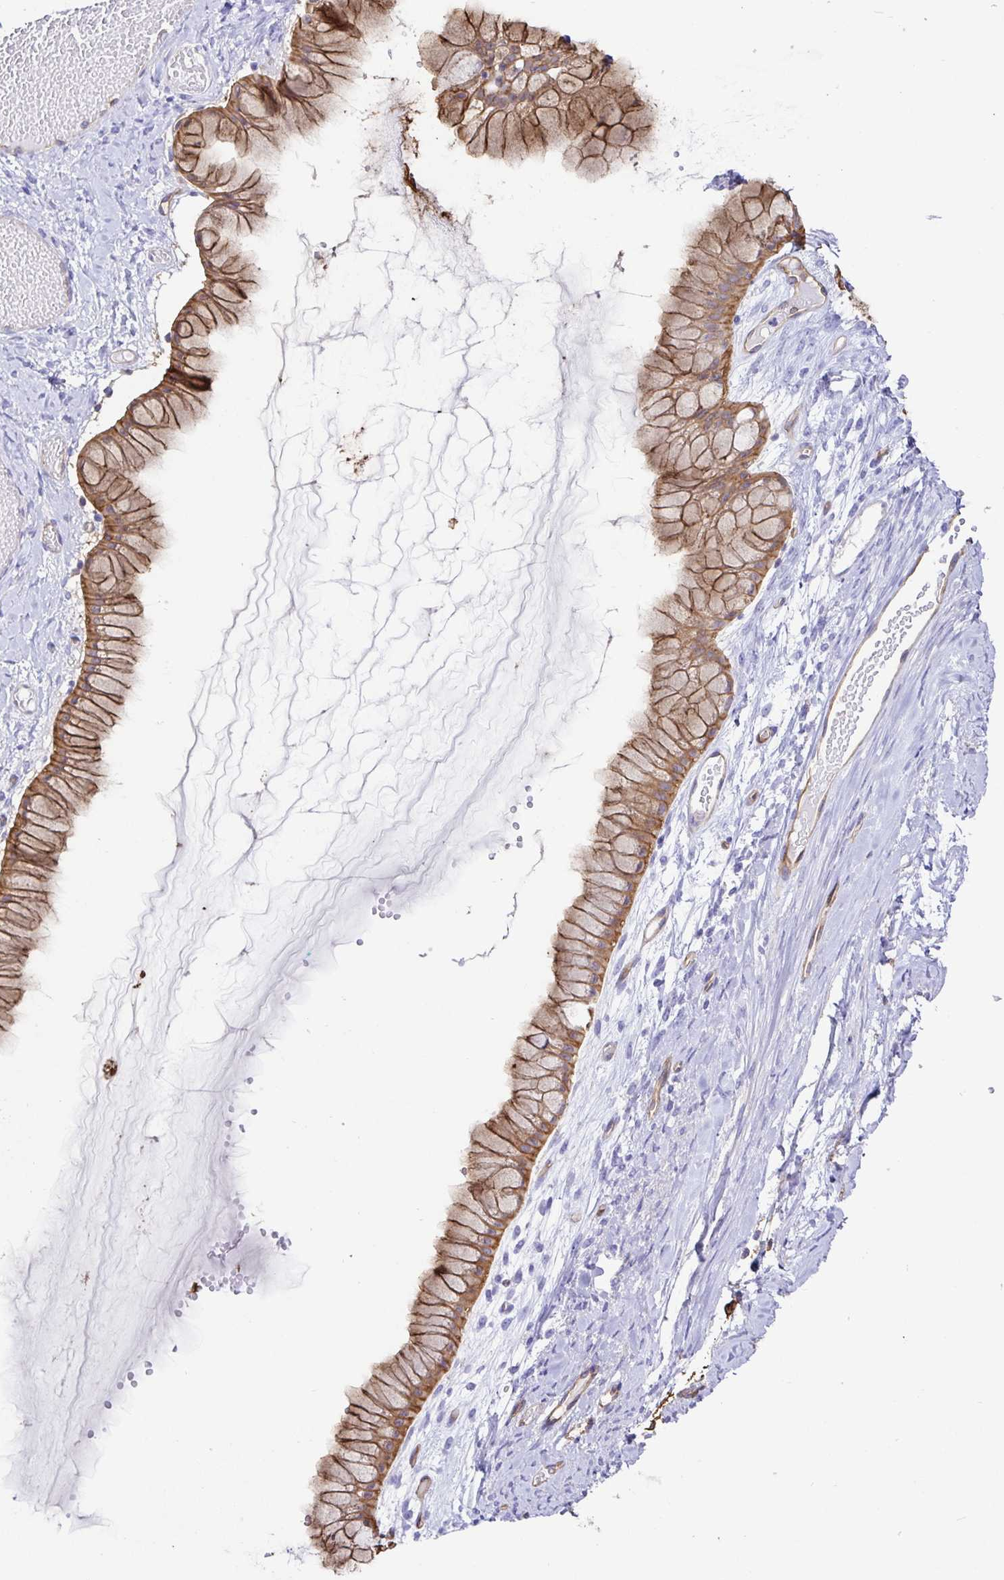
{"staining": {"intensity": "moderate", "quantity": ">75%", "location": "cytoplasmic/membranous"}, "tissue": "ovarian cancer", "cell_type": "Tumor cells", "image_type": "cancer", "snomed": [{"axis": "morphology", "description": "Cystadenocarcinoma, mucinous, NOS"}, {"axis": "topography", "description": "Ovary"}], "caption": "Immunohistochemical staining of mucinous cystadenocarcinoma (ovarian) shows moderate cytoplasmic/membranous protein positivity in approximately >75% of tumor cells.", "gene": "ANXA2", "patient": {"sex": "female", "age": 61}}